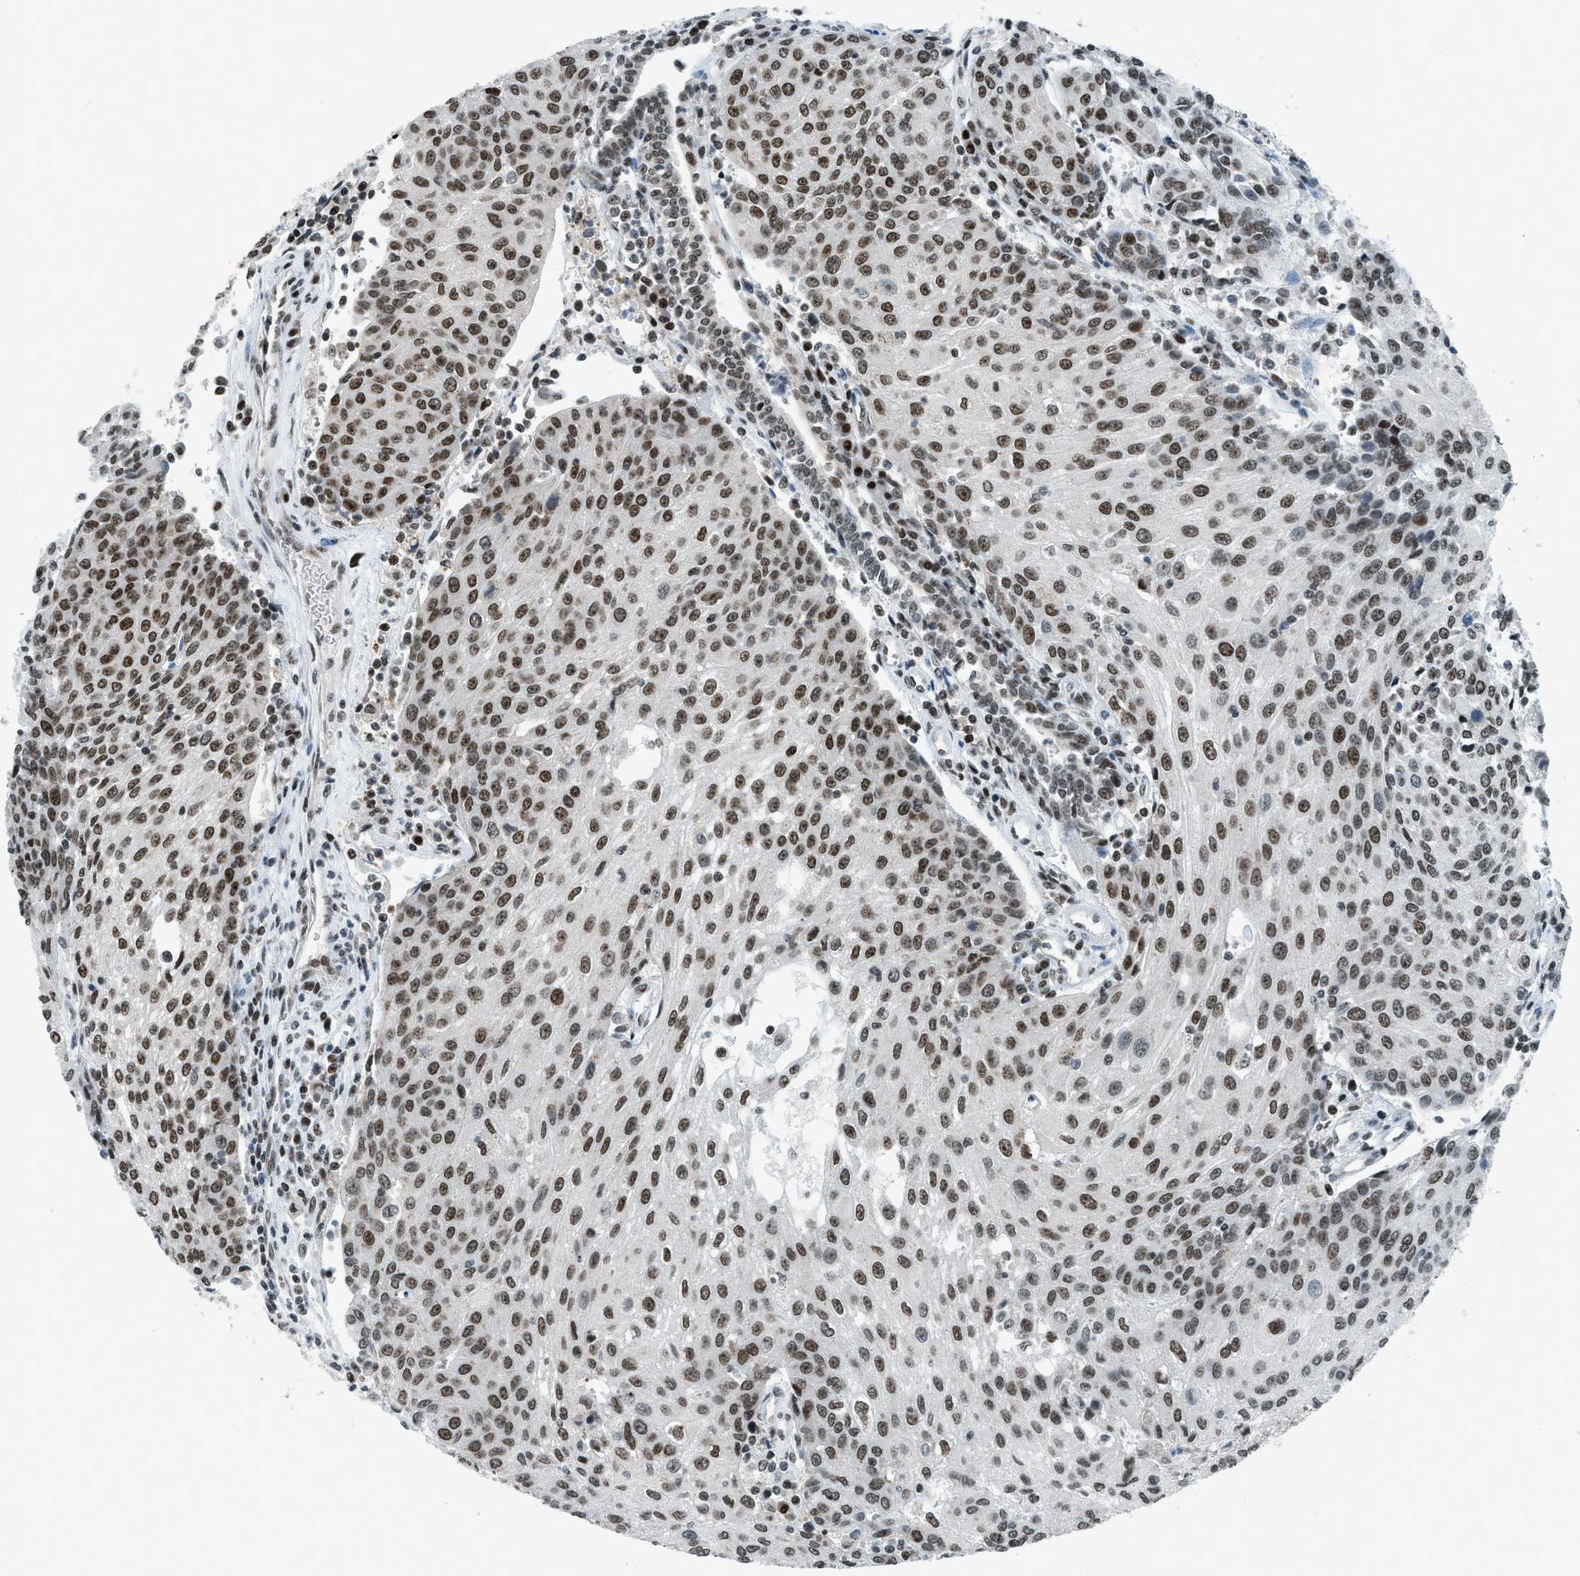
{"staining": {"intensity": "strong", "quantity": ">75%", "location": "nuclear"}, "tissue": "urothelial cancer", "cell_type": "Tumor cells", "image_type": "cancer", "snomed": [{"axis": "morphology", "description": "Urothelial carcinoma, High grade"}, {"axis": "topography", "description": "Urinary bladder"}], "caption": "Brown immunohistochemical staining in urothelial cancer displays strong nuclear staining in approximately >75% of tumor cells.", "gene": "RAD51B", "patient": {"sex": "female", "age": 85}}